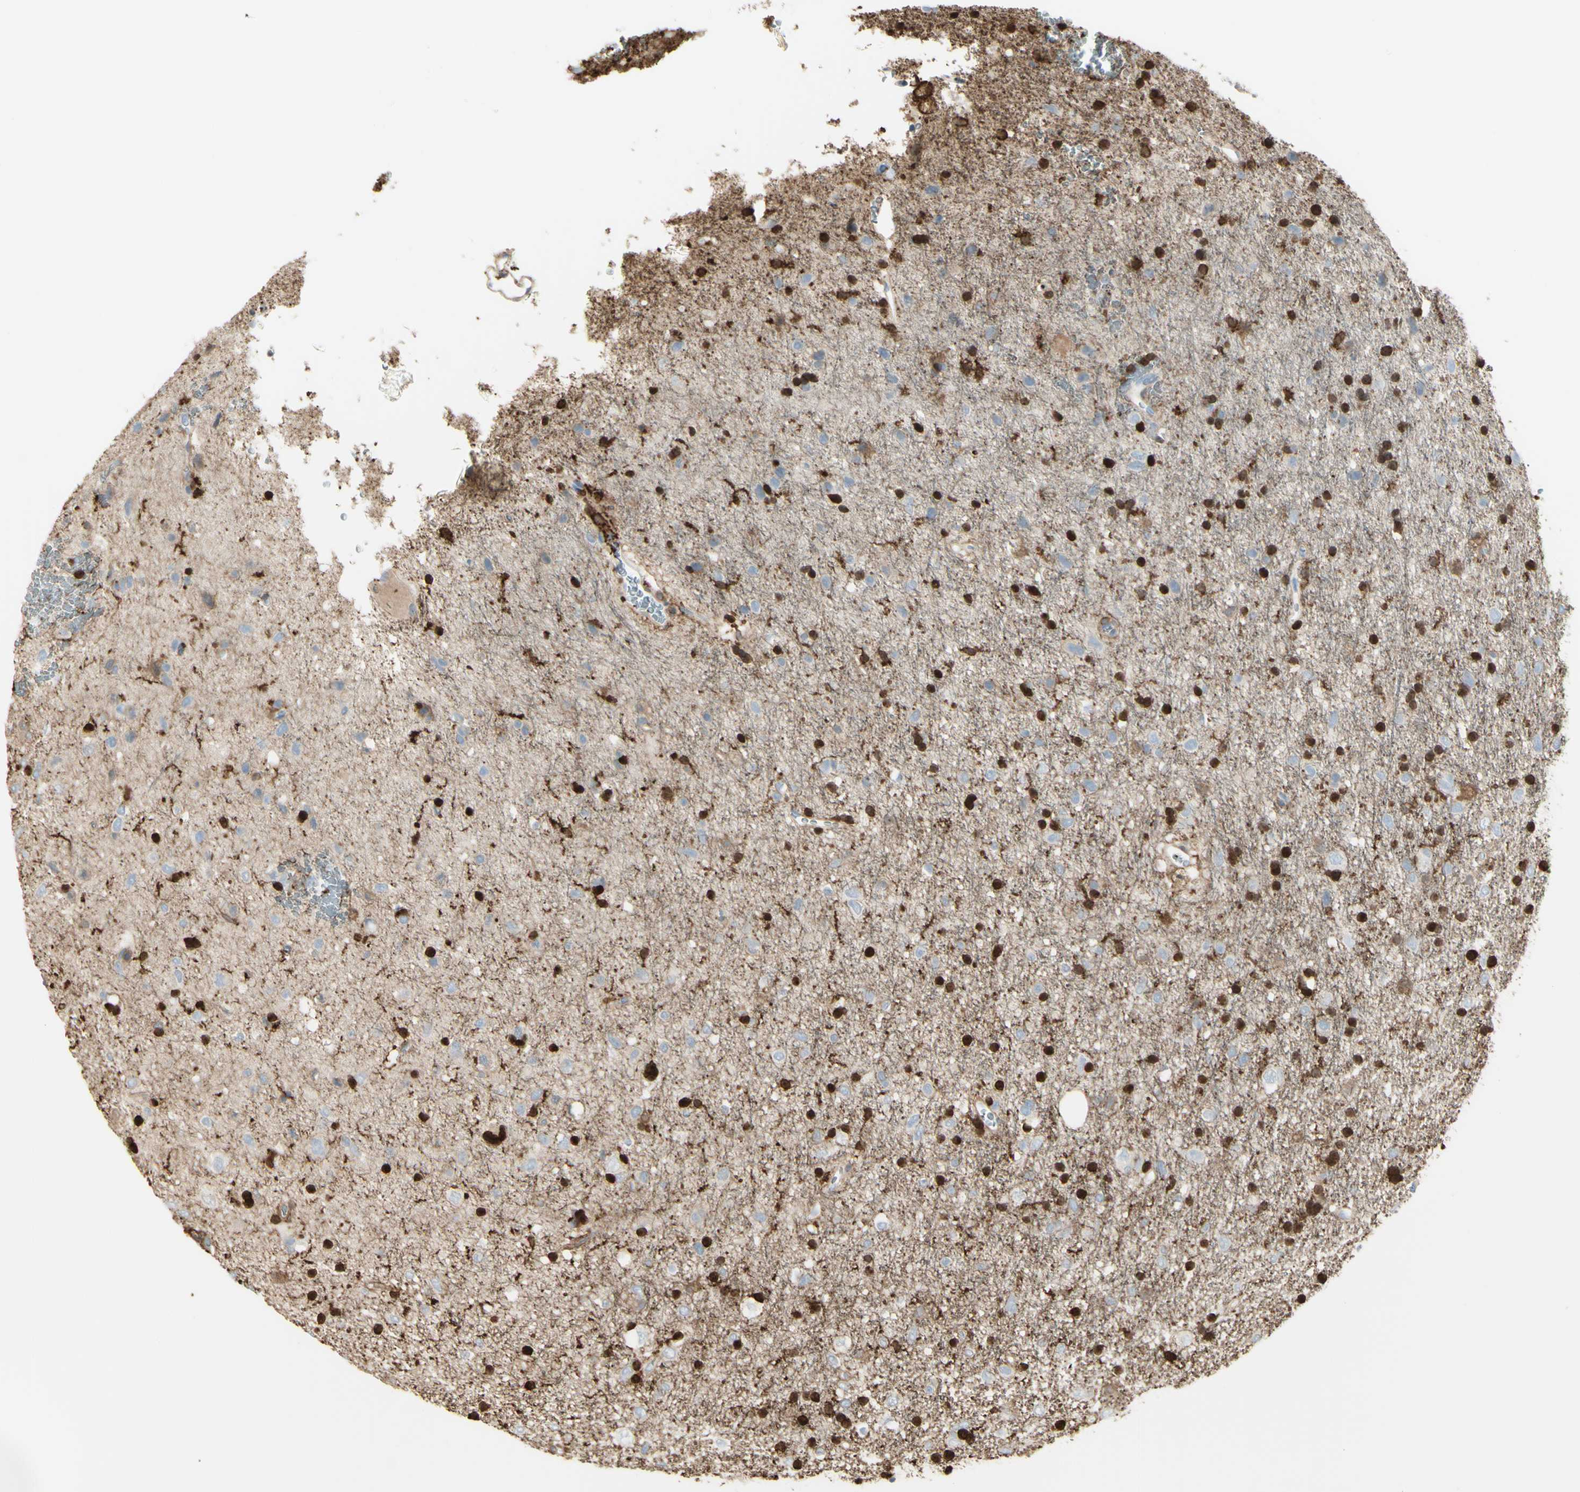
{"staining": {"intensity": "negative", "quantity": "none", "location": "none"}, "tissue": "glioma", "cell_type": "Tumor cells", "image_type": "cancer", "snomed": [{"axis": "morphology", "description": "Glioma, malignant, Low grade"}, {"axis": "topography", "description": "Brain"}], "caption": "High power microscopy image of an immunohistochemistry micrograph of glioma, revealing no significant staining in tumor cells.", "gene": "GSN", "patient": {"sex": "male", "age": 77}}